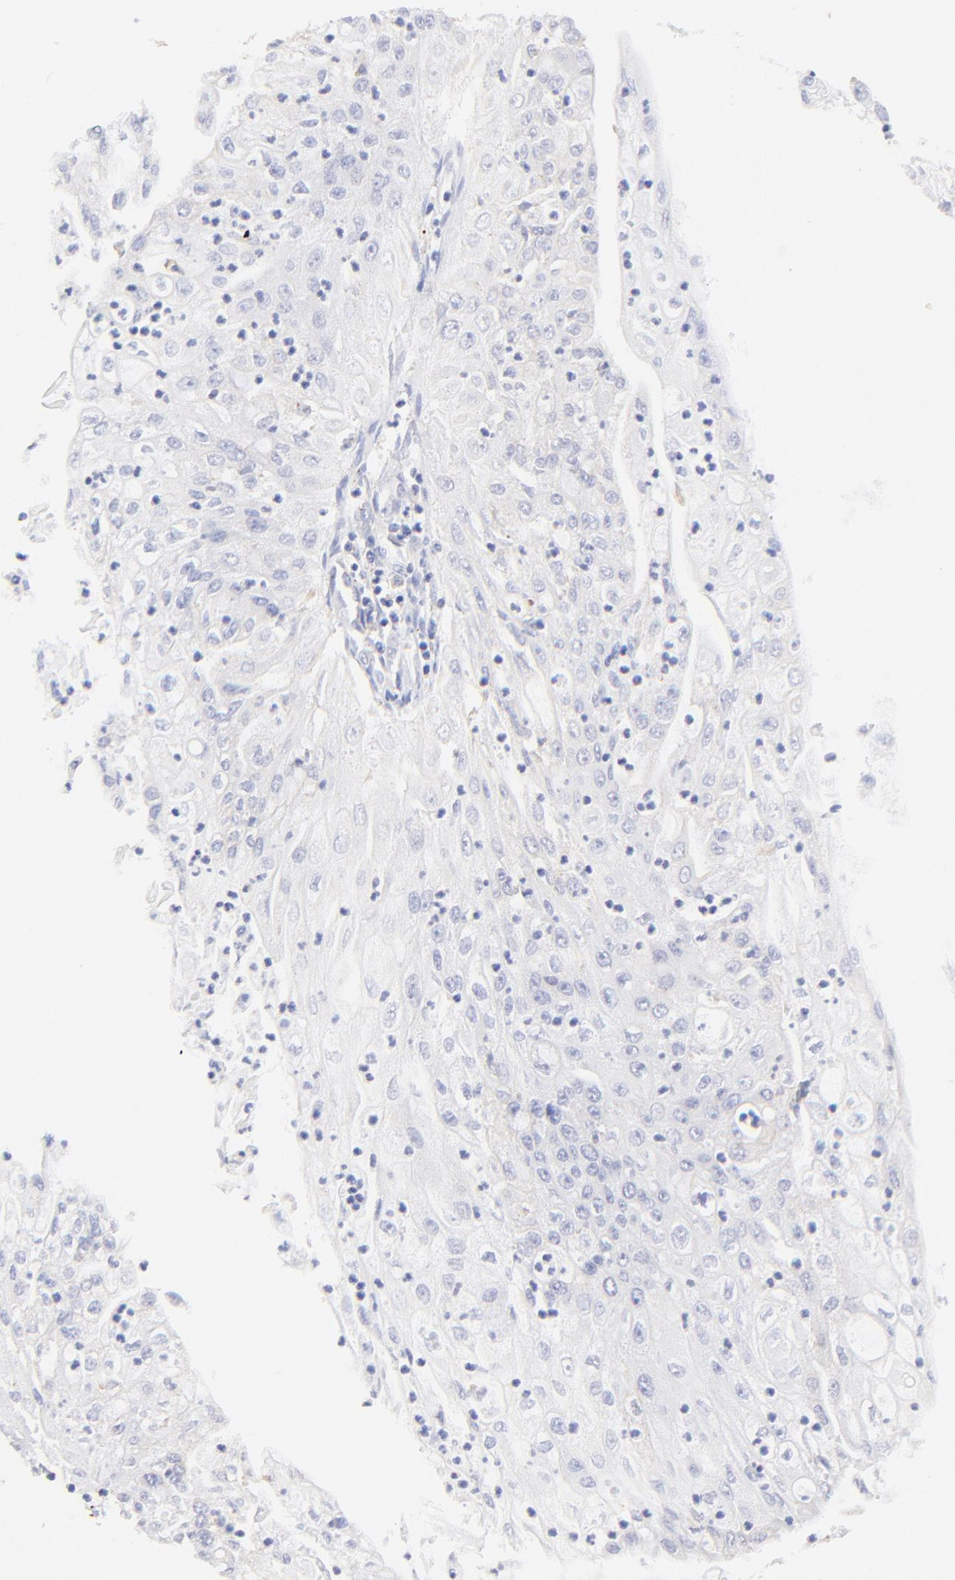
{"staining": {"intensity": "negative", "quantity": "none", "location": "none"}, "tissue": "endometrial cancer", "cell_type": "Tumor cells", "image_type": "cancer", "snomed": [{"axis": "morphology", "description": "Adenocarcinoma, NOS"}, {"axis": "topography", "description": "Endometrium"}], "caption": "Tumor cells are negative for protein expression in human endometrial cancer.", "gene": "LHFPL1", "patient": {"sex": "female", "age": 75}}